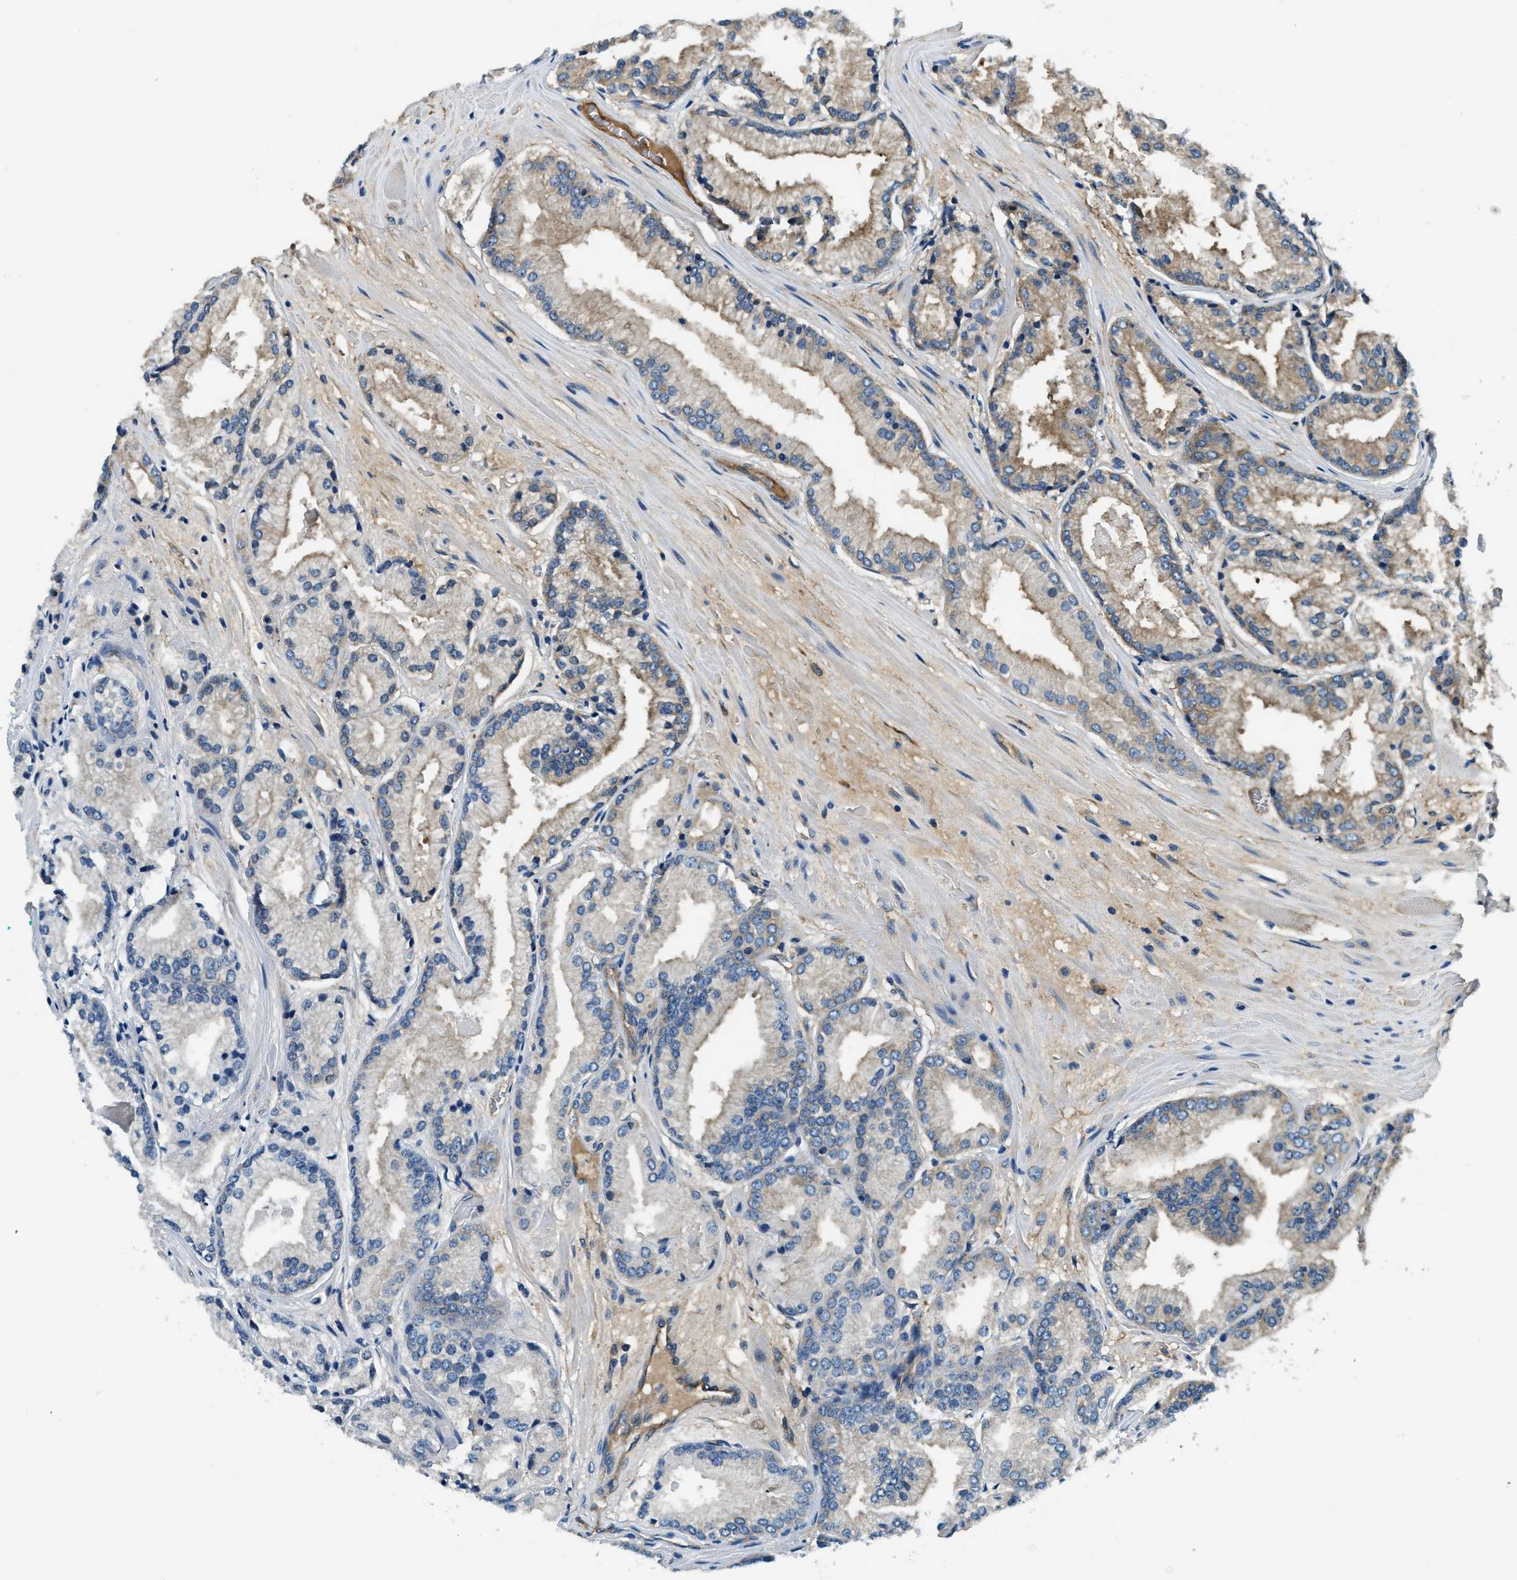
{"staining": {"intensity": "weak", "quantity": "<25%", "location": "cytoplasmic/membranous"}, "tissue": "prostate cancer", "cell_type": "Tumor cells", "image_type": "cancer", "snomed": [{"axis": "morphology", "description": "Adenocarcinoma, High grade"}, {"axis": "topography", "description": "Prostate"}], "caption": "Image shows no significant protein expression in tumor cells of prostate high-grade adenocarcinoma.", "gene": "EEA1", "patient": {"sex": "male", "age": 59}}